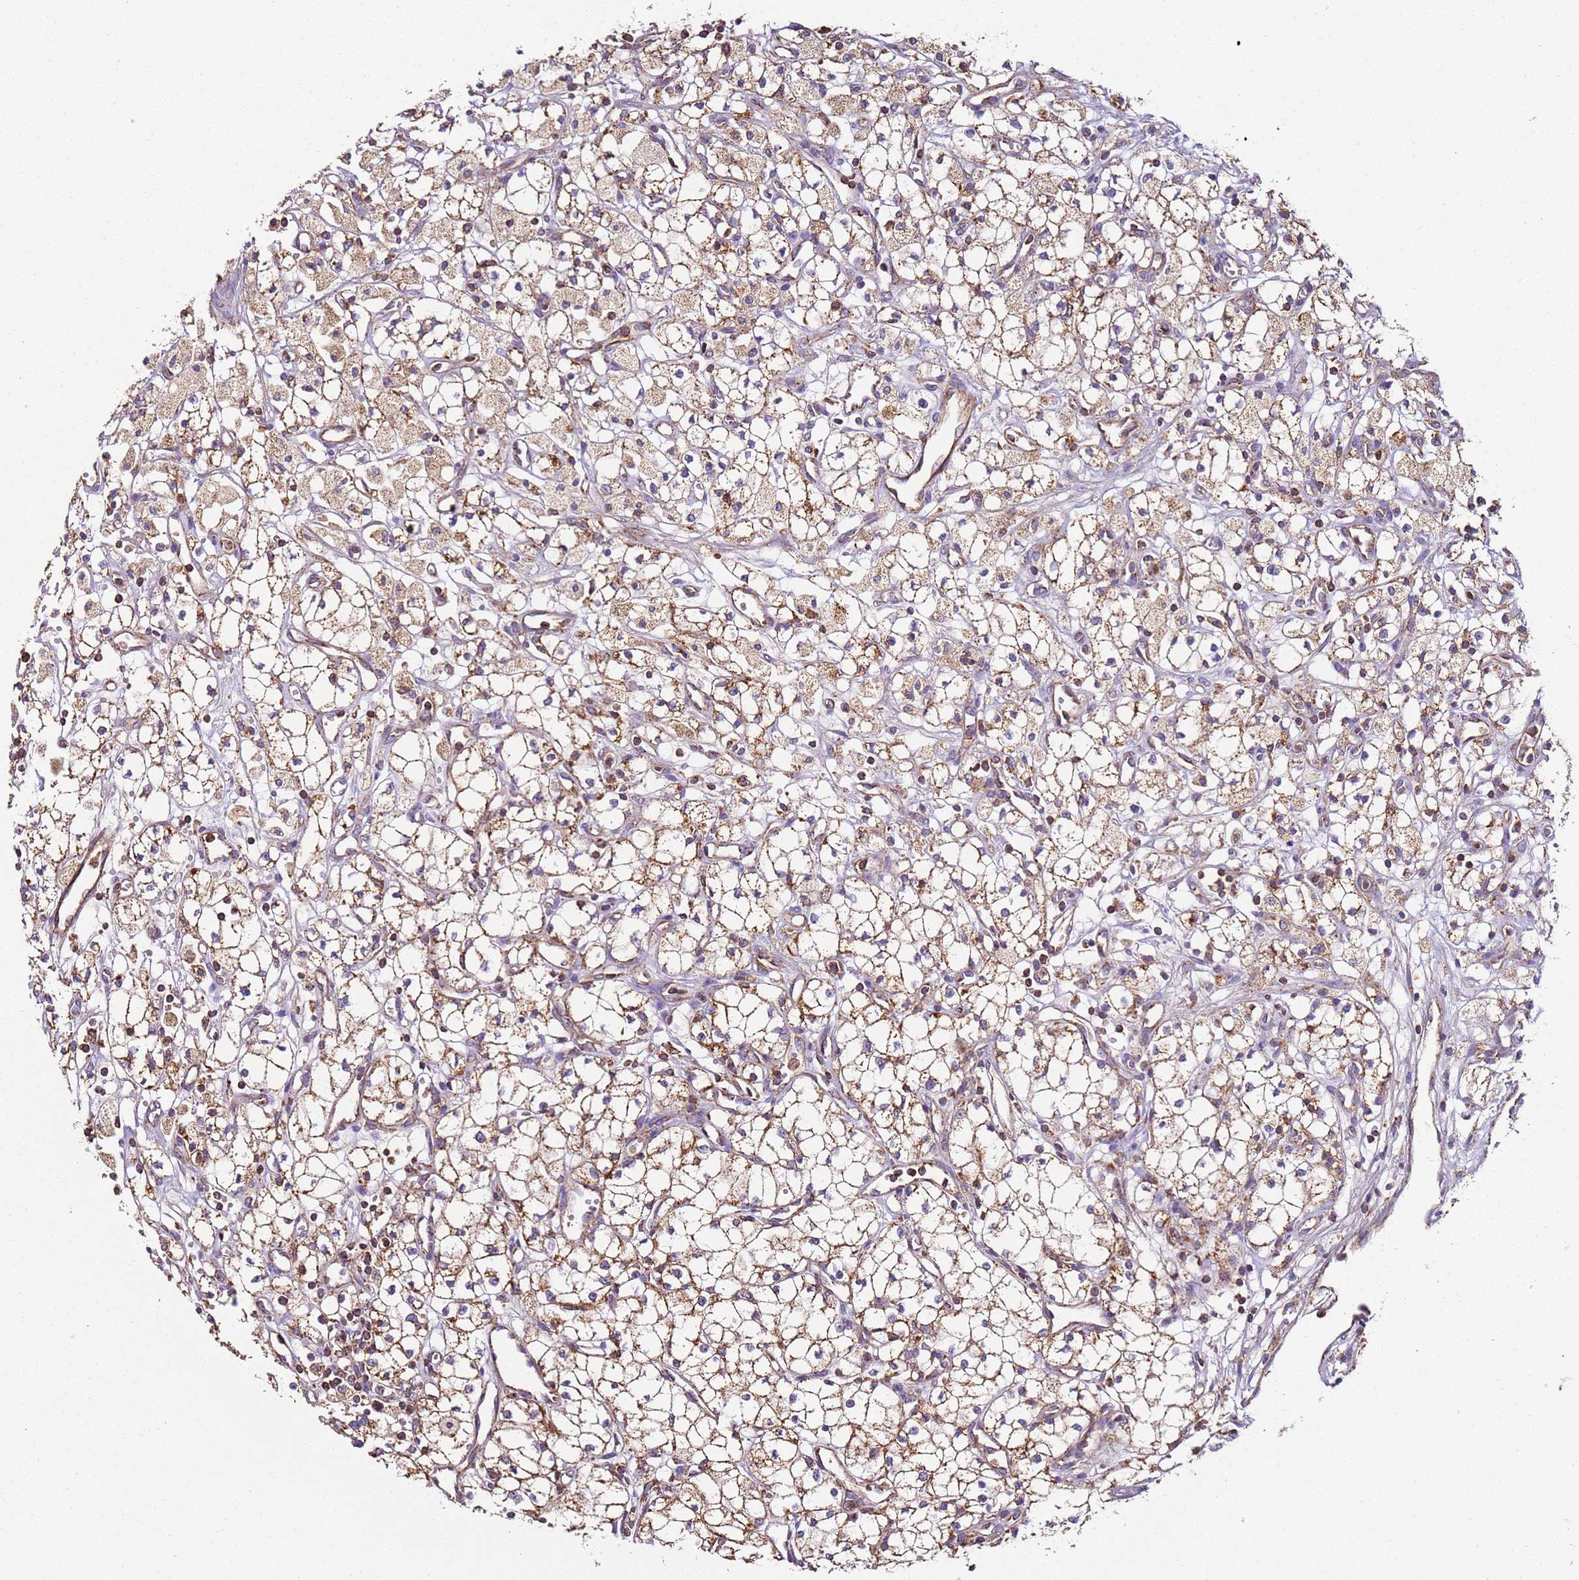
{"staining": {"intensity": "weak", "quantity": ">75%", "location": "cytoplasmic/membranous"}, "tissue": "renal cancer", "cell_type": "Tumor cells", "image_type": "cancer", "snomed": [{"axis": "morphology", "description": "Adenocarcinoma, NOS"}, {"axis": "topography", "description": "Kidney"}], "caption": "Protein expression analysis of human renal adenocarcinoma reveals weak cytoplasmic/membranous positivity in about >75% of tumor cells. The protein of interest is stained brown, and the nuclei are stained in blue (DAB IHC with brightfield microscopy, high magnification).", "gene": "RMND5A", "patient": {"sex": "male", "age": 59}}